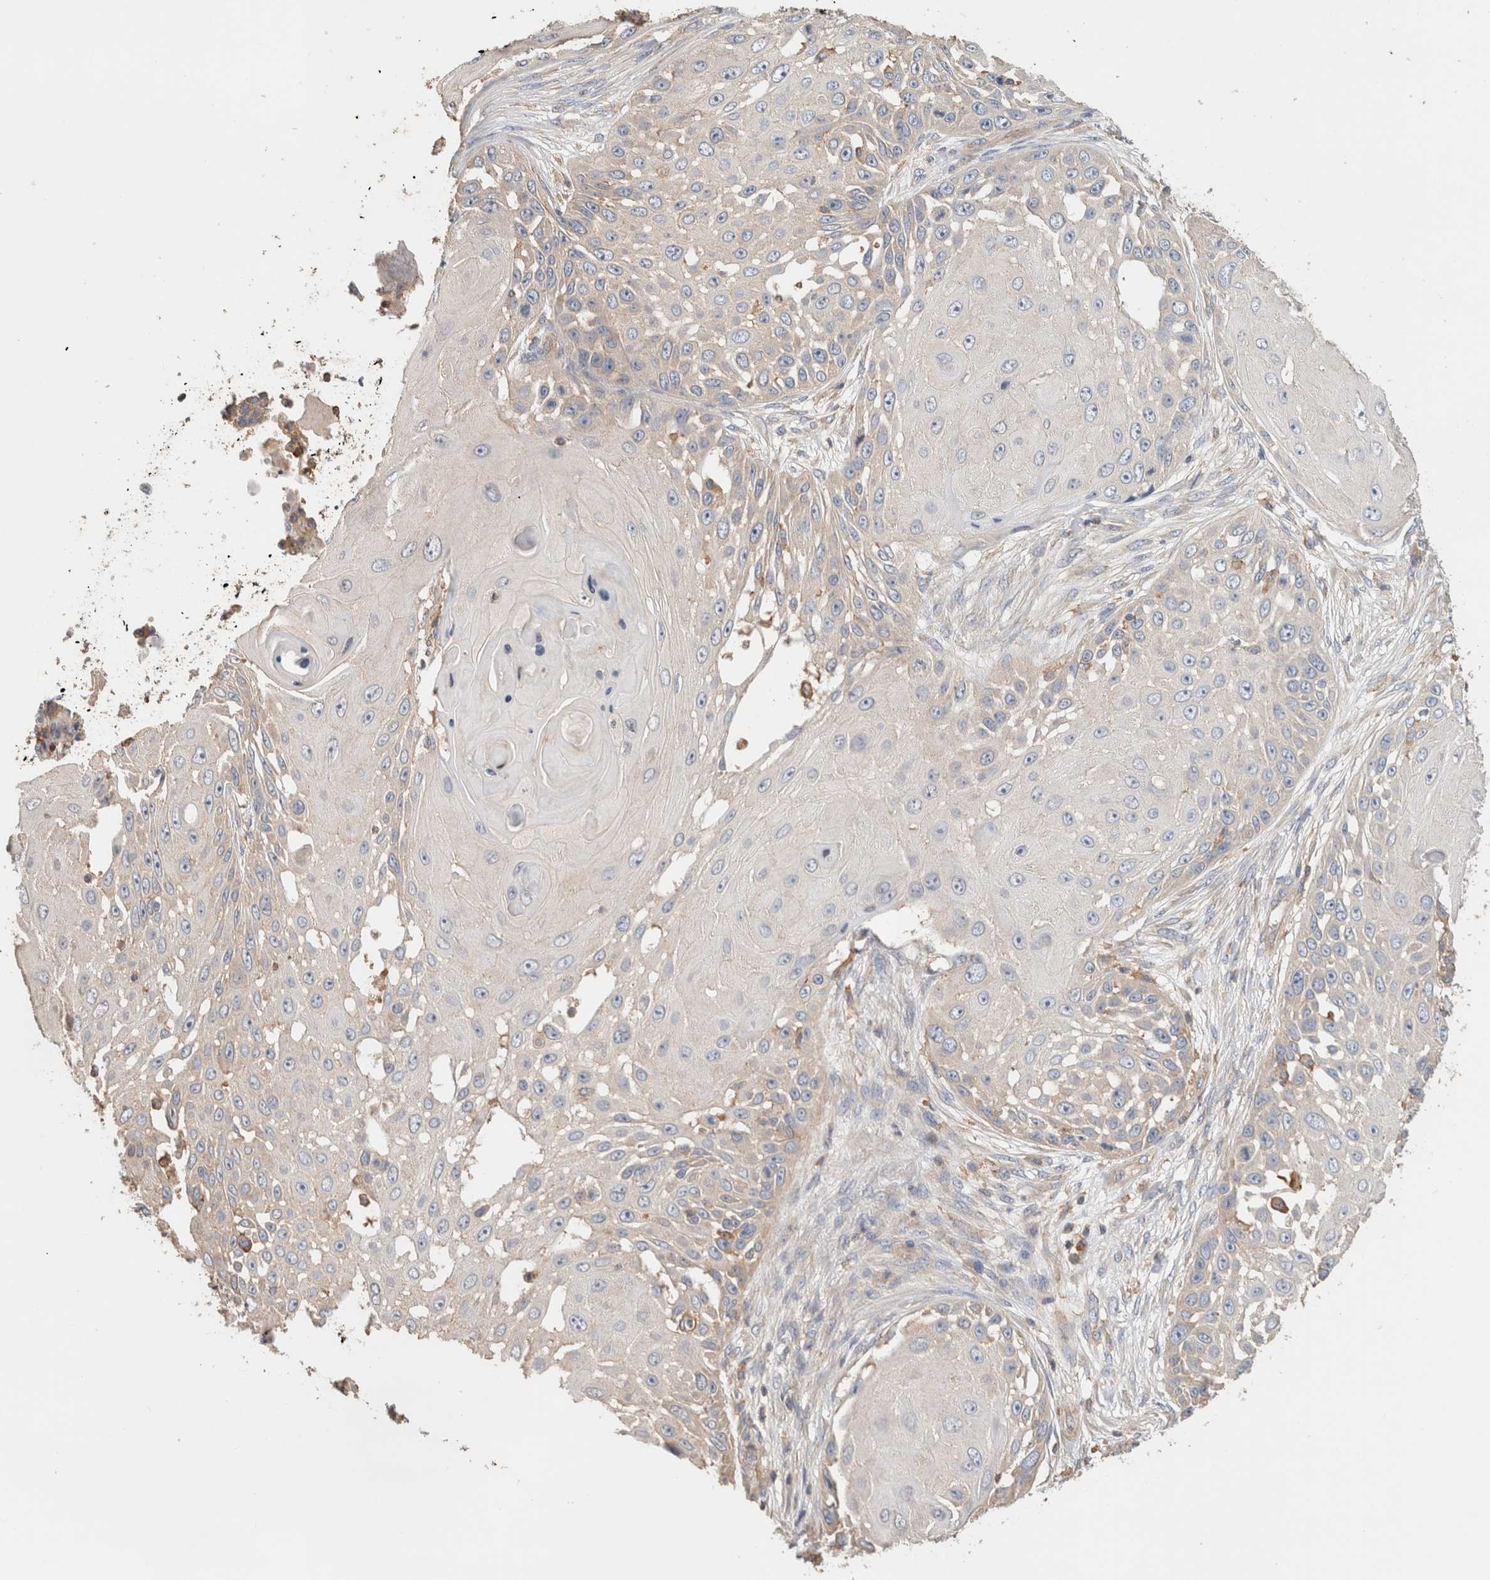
{"staining": {"intensity": "weak", "quantity": "<25%", "location": "cytoplasmic/membranous"}, "tissue": "skin cancer", "cell_type": "Tumor cells", "image_type": "cancer", "snomed": [{"axis": "morphology", "description": "Squamous cell carcinoma, NOS"}, {"axis": "topography", "description": "Skin"}], "caption": "This is an immunohistochemistry (IHC) micrograph of human skin squamous cell carcinoma. There is no staining in tumor cells.", "gene": "CFAP418", "patient": {"sex": "female", "age": 44}}